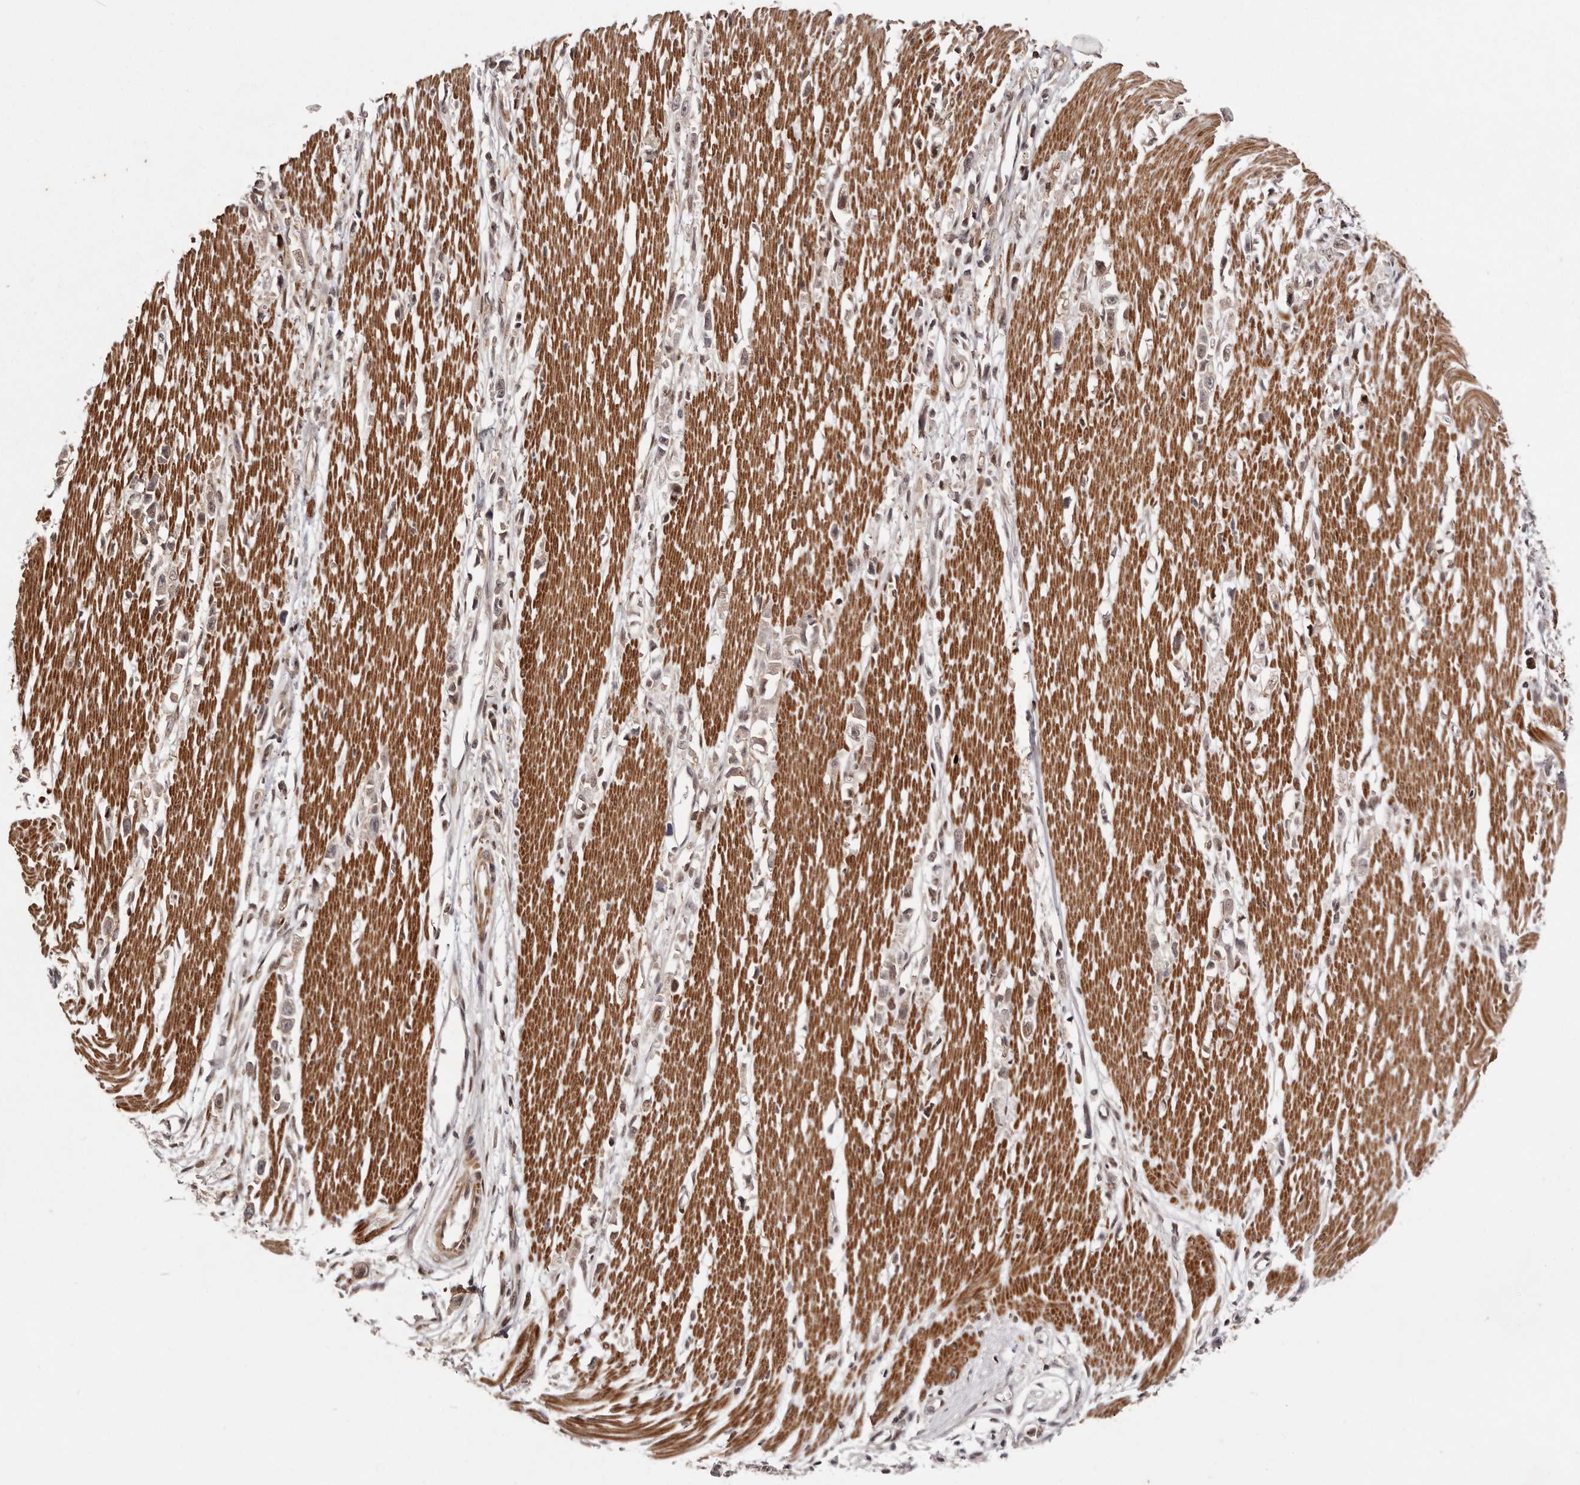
{"staining": {"intensity": "weak", "quantity": "25%-75%", "location": "cytoplasmic/membranous,nuclear"}, "tissue": "stomach cancer", "cell_type": "Tumor cells", "image_type": "cancer", "snomed": [{"axis": "morphology", "description": "Adenocarcinoma, NOS"}, {"axis": "topography", "description": "Stomach"}], "caption": "This image demonstrates stomach cancer stained with immunohistochemistry (IHC) to label a protein in brown. The cytoplasmic/membranous and nuclear of tumor cells show weak positivity for the protein. Nuclei are counter-stained blue.", "gene": "FBXO5", "patient": {"sex": "female", "age": 59}}